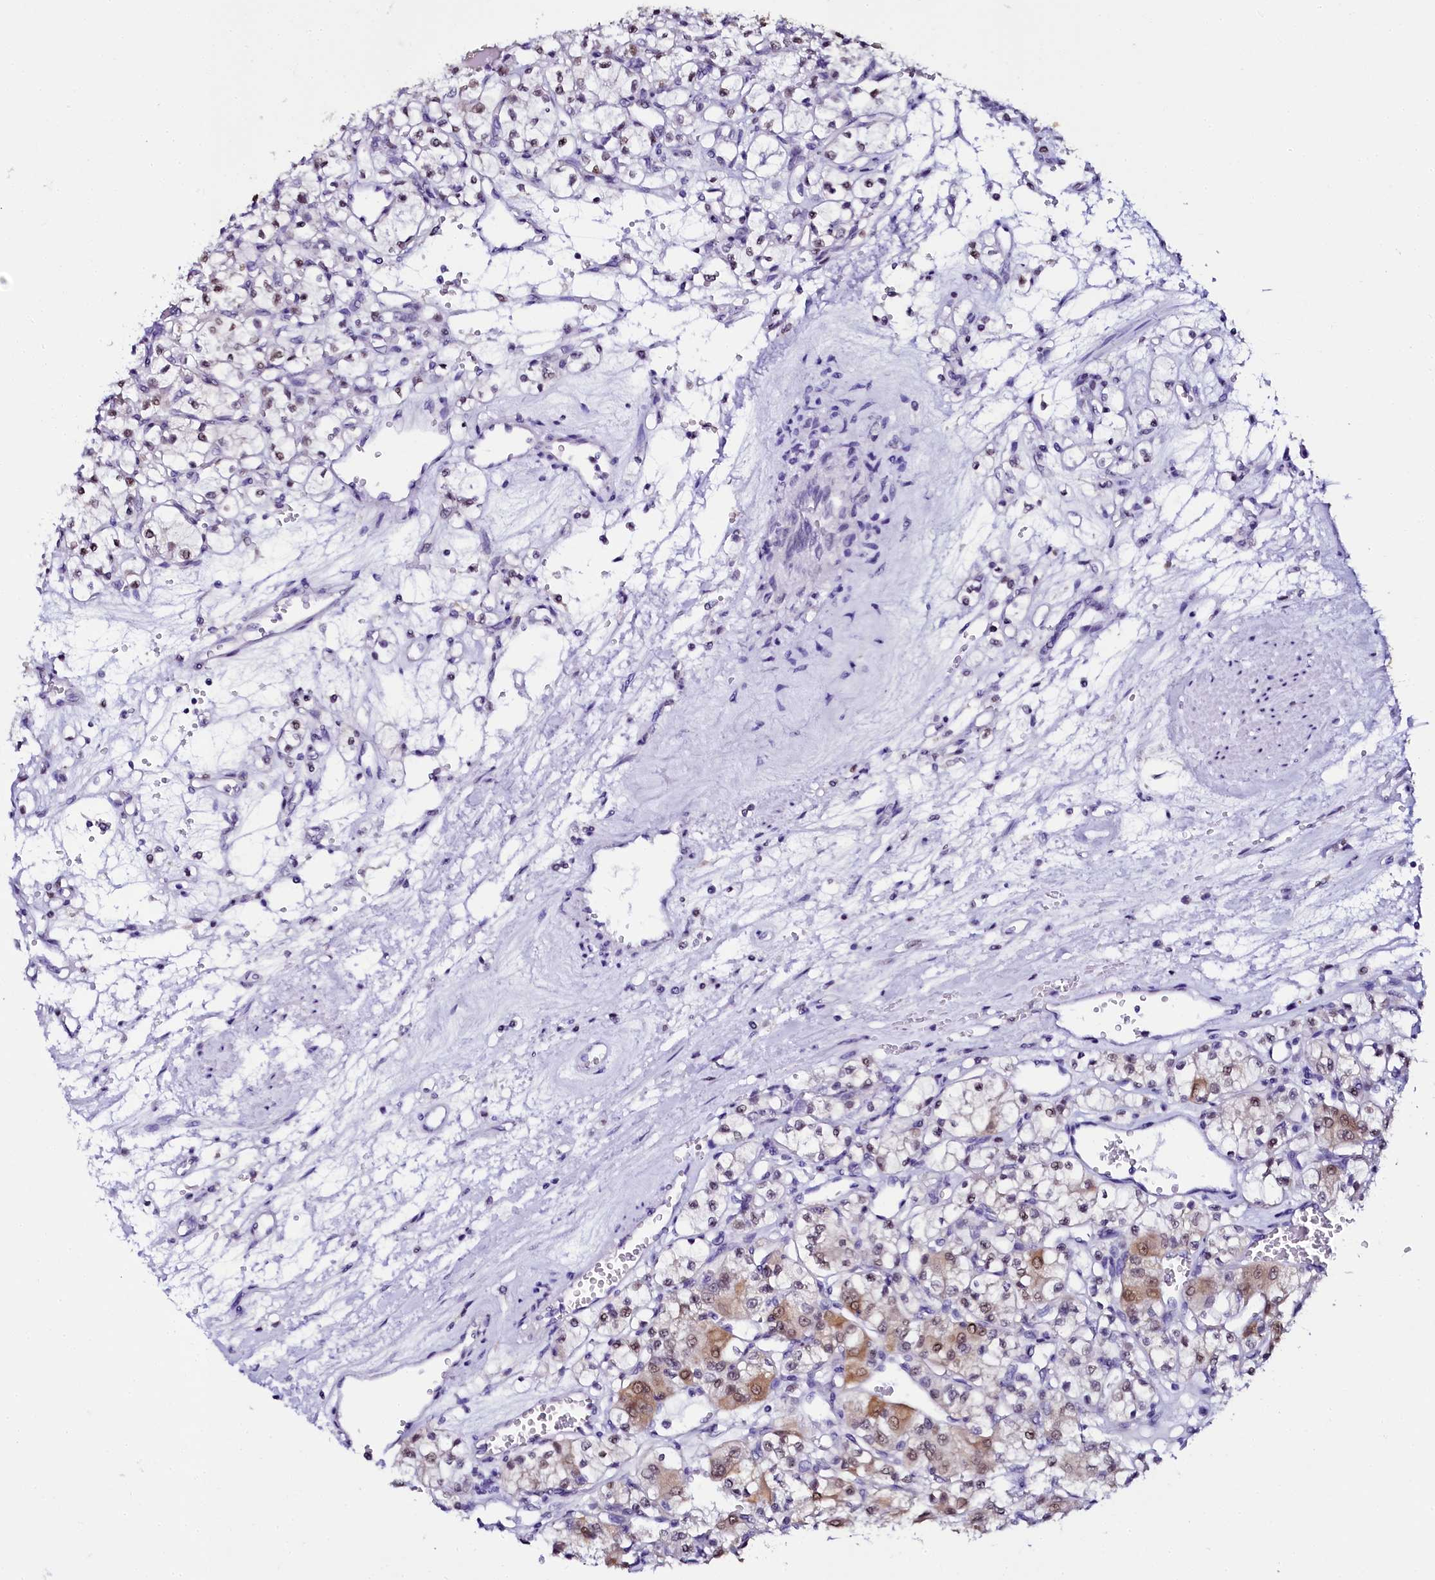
{"staining": {"intensity": "moderate", "quantity": "<25%", "location": "cytoplasmic/membranous,nuclear"}, "tissue": "renal cancer", "cell_type": "Tumor cells", "image_type": "cancer", "snomed": [{"axis": "morphology", "description": "Adenocarcinoma, NOS"}, {"axis": "topography", "description": "Kidney"}], "caption": "Tumor cells reveal moderate cytoplasmic/membranous and nuclear positivity in about <25% of cells in adenocarcinoma (renal).", "gene": "SORD", "patient": {"sex": "female", "age": 59}}